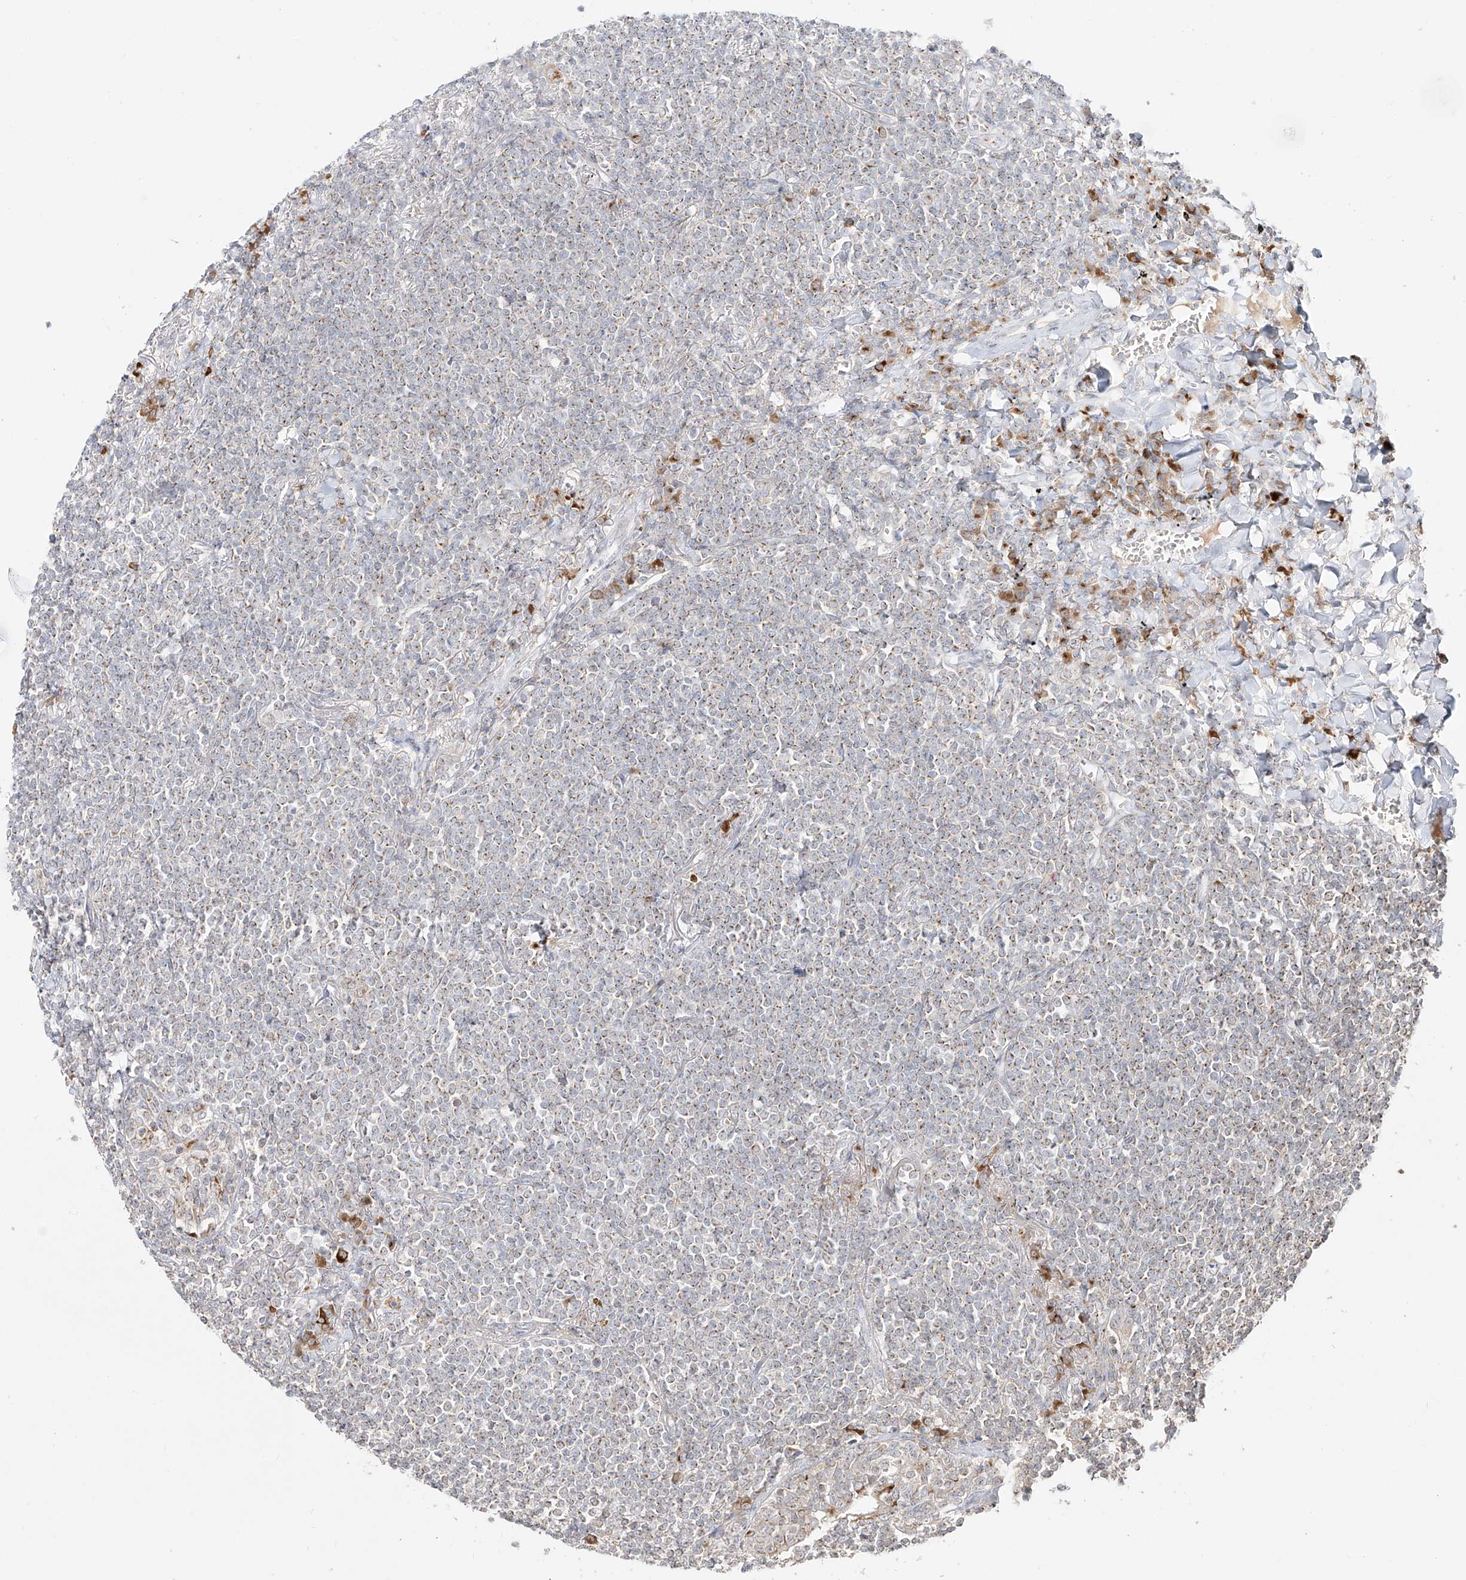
{"staining": {"intensity": "weak", "quantity": "25%-75%", "location": "cytoplasmic/membranous"}, "tissue": "lymphoma", "cell_type": "Tumor cells", "image_type": "cancer", "snomed": [{"axis": "morphology", "description": "Malignant lymphoma, non-Hodgkin's type, Low grade"}, {"axis": "topography", "description": "Lung"}], "caption": "A high-resolution micrograph shows immunohistochemistry staining of low-grade malignant lymphoma, non-Hodgkin's type, which reveals weak cytoplasmic/membranous expression in approximately 25%-75% of tumor cells.", "gene": "BSDC1", "patient": {"sex": "female", "age": 71}}